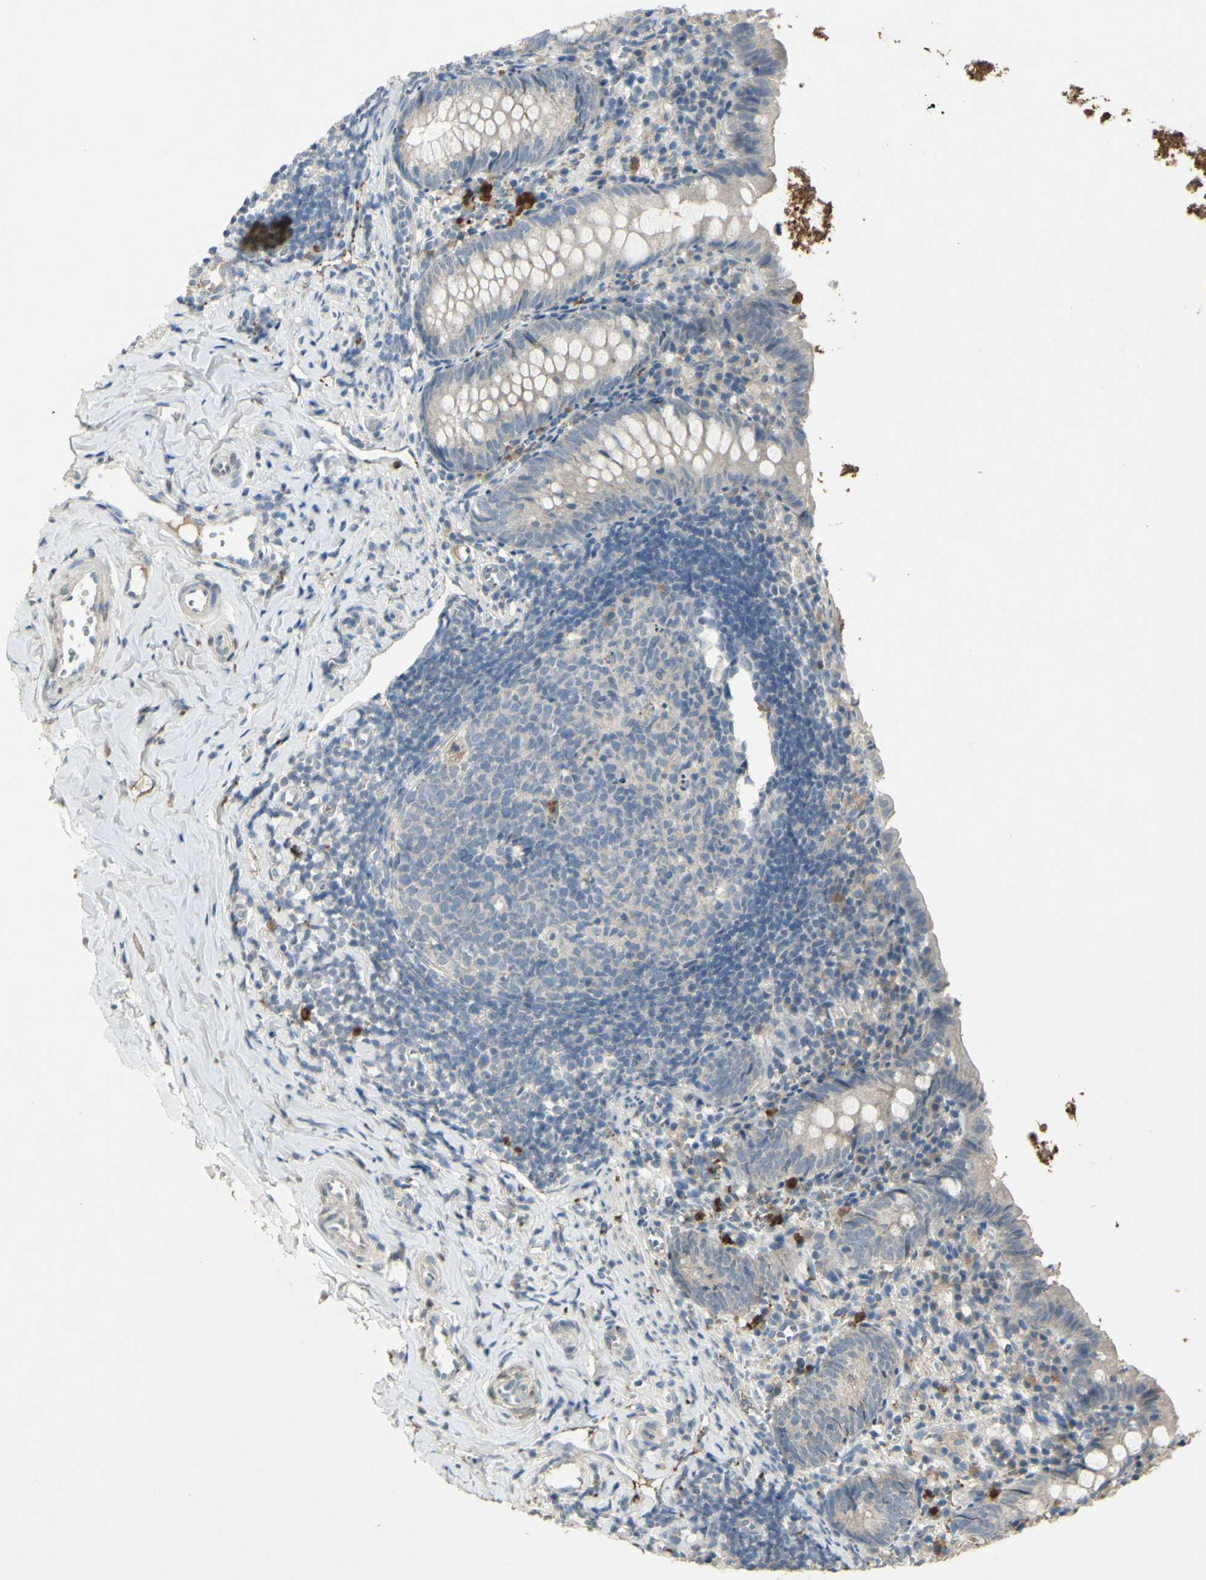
{"staining": {"intensity": "weak", "quantity": ">75%", "location": "cytoplasmic/membranous"}, "tissue": "appendix", "cell_type": "Glandular cells", "image_type": "normal", "snomed": [{"axis": "morphology", "description": "Normal tissue, NOS"}, {"axis": "topography", "description": "Appendix"}], "caption": "IHC micrograph of benign human appendix stained for a protein (brown), which demonstrates low levels of weak cytoplasmic/membranous expression in about >75% of glandular cells.", "gene": "TIMM21", "patient": {"sex": "female", "age": 10}}